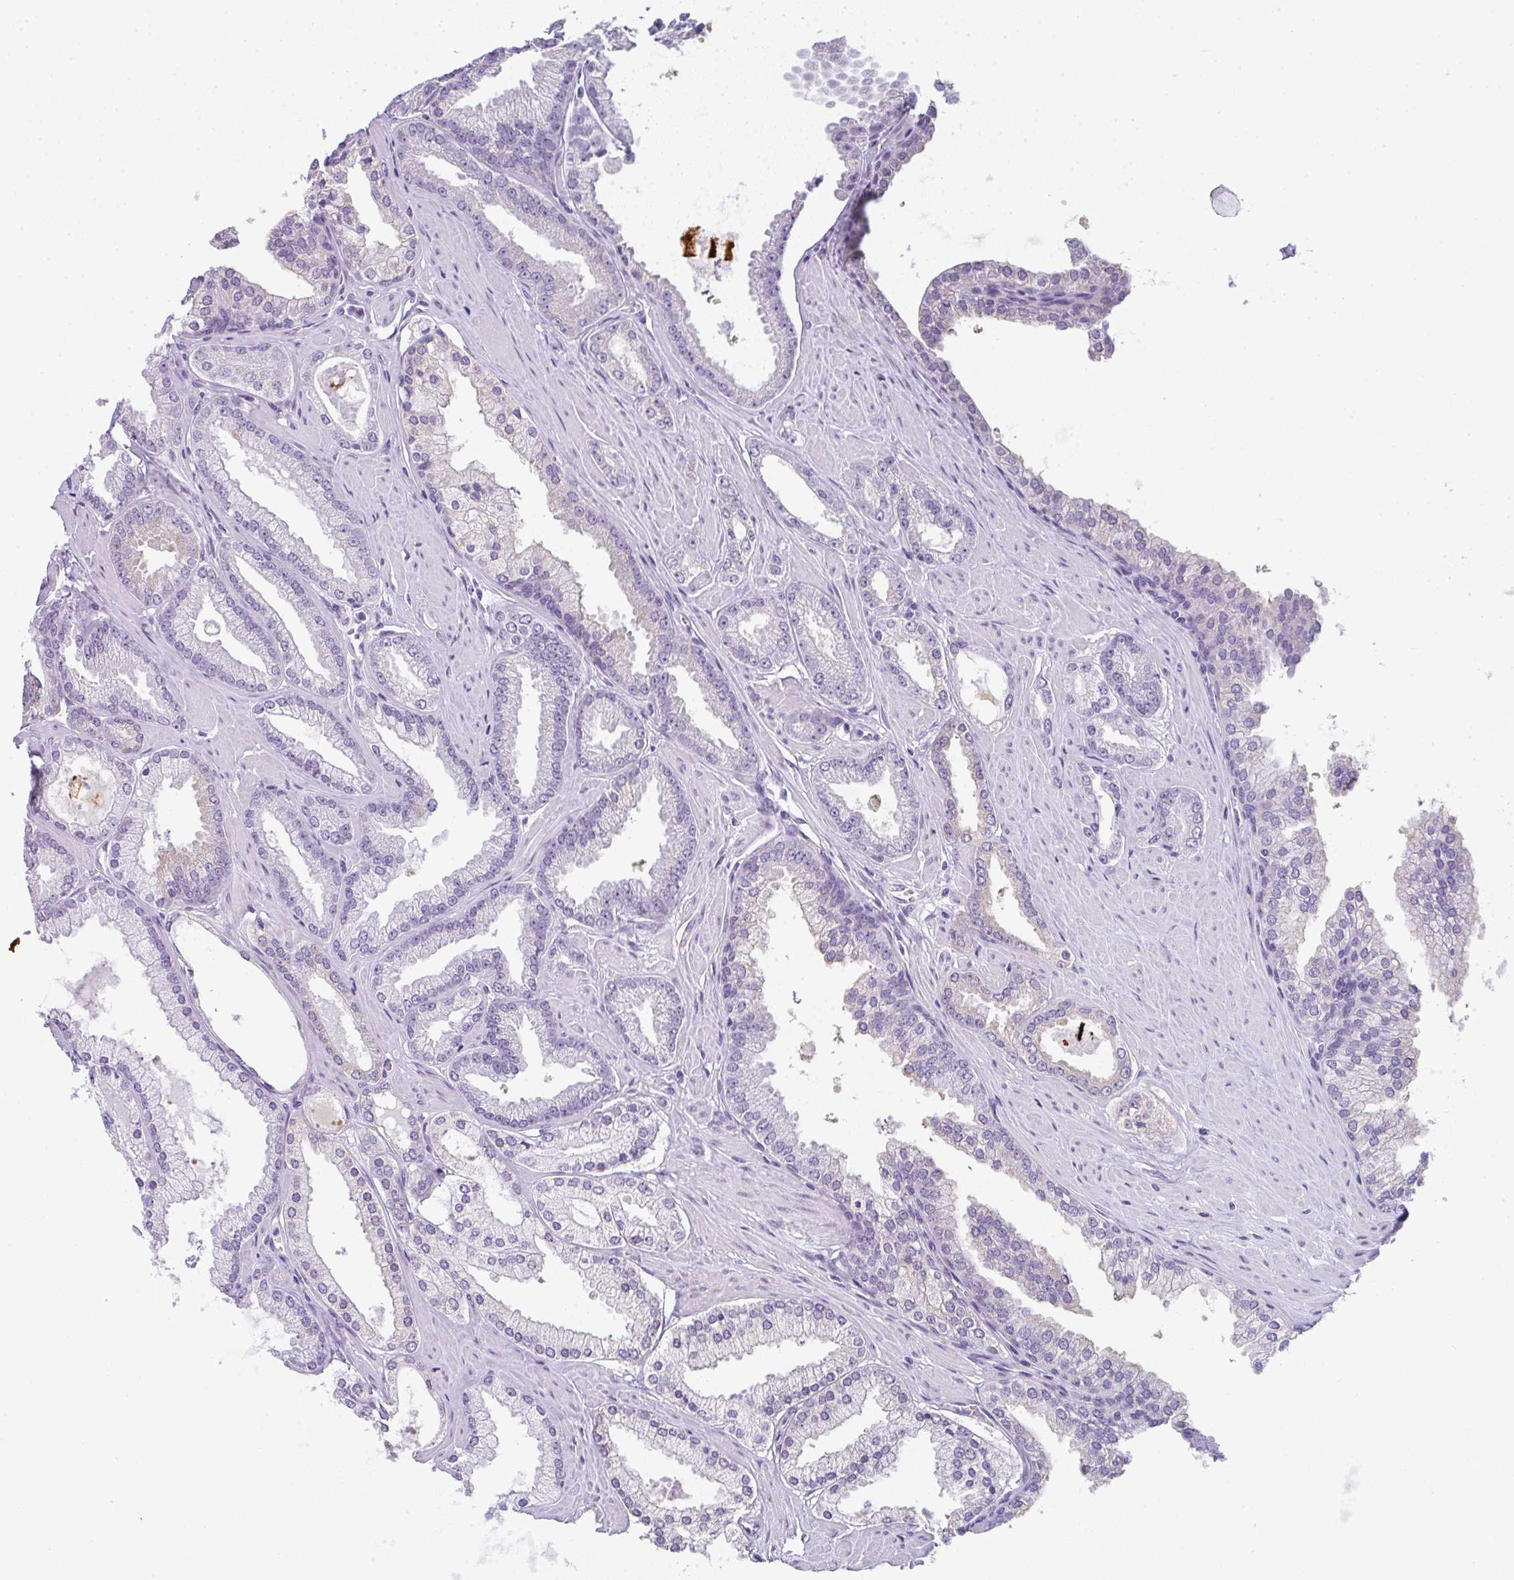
{"staining": {"intensity": "negative", "quantity": "none", "location": "none"}, "tissue": "prostate cancer", "cell_type": "Tumor cells", "image_type": "cancer", "snomed": [{"axis": "morphology", "description": "Adenocarcinoma, Low grade"}, {"axis": "topography", "description": "Prostate"}], "caption": "Immunohistochemistry image of prostate cancer (adenocarcinoma (low-grade)) stained for a protein (brown), which exhibits no staining in tumor cells.", "gene": "LPAR4", "patient": {"sex": "male", "age": 42}}